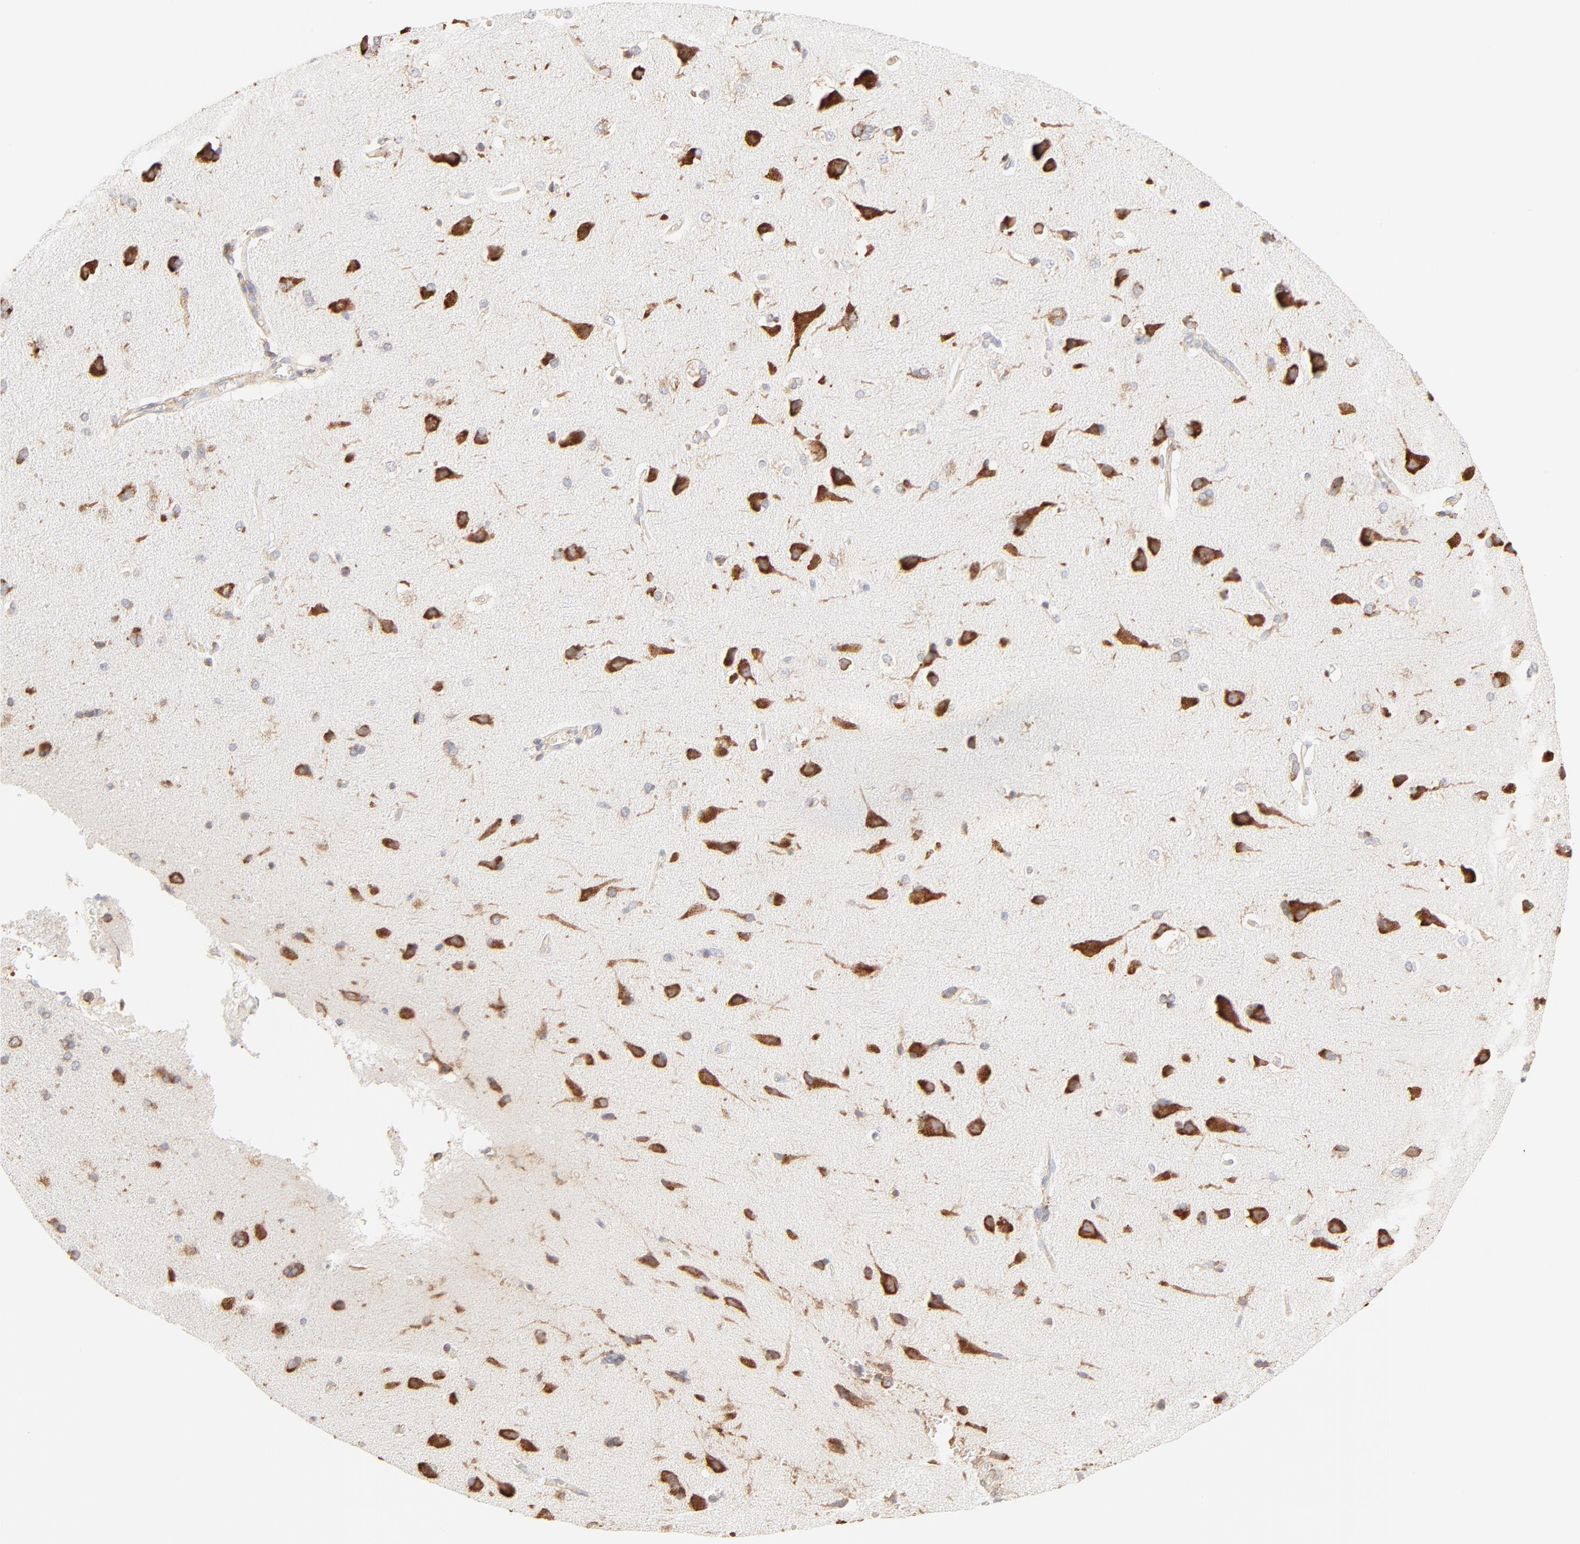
{"staining": {"intensity": "negative", "quantity": "none", "location": "none"}, "tissue": "cerebral cortex", "cell_type": "Endothelial cells", "image_type": "normal", "snomed": [{"axis": "morphology", "description": "Normal tissue, NOS"}, {"axis": "topography", "description": "Cerebral cortex"}], "caption": "Immunohistochemistry (IHC) micrograph of normal human cerebral cortex stained for a protein (brown), which demonstrates no expression in endothelial cells. (Stains: DAB (3,3'-diaminobenzidine) IHC with hematoxylin counter stain, Microscopy: brightfield microscopy at high magnification).", "gene": "RPS20", "patient": {"sex": "male", "age": 62}}